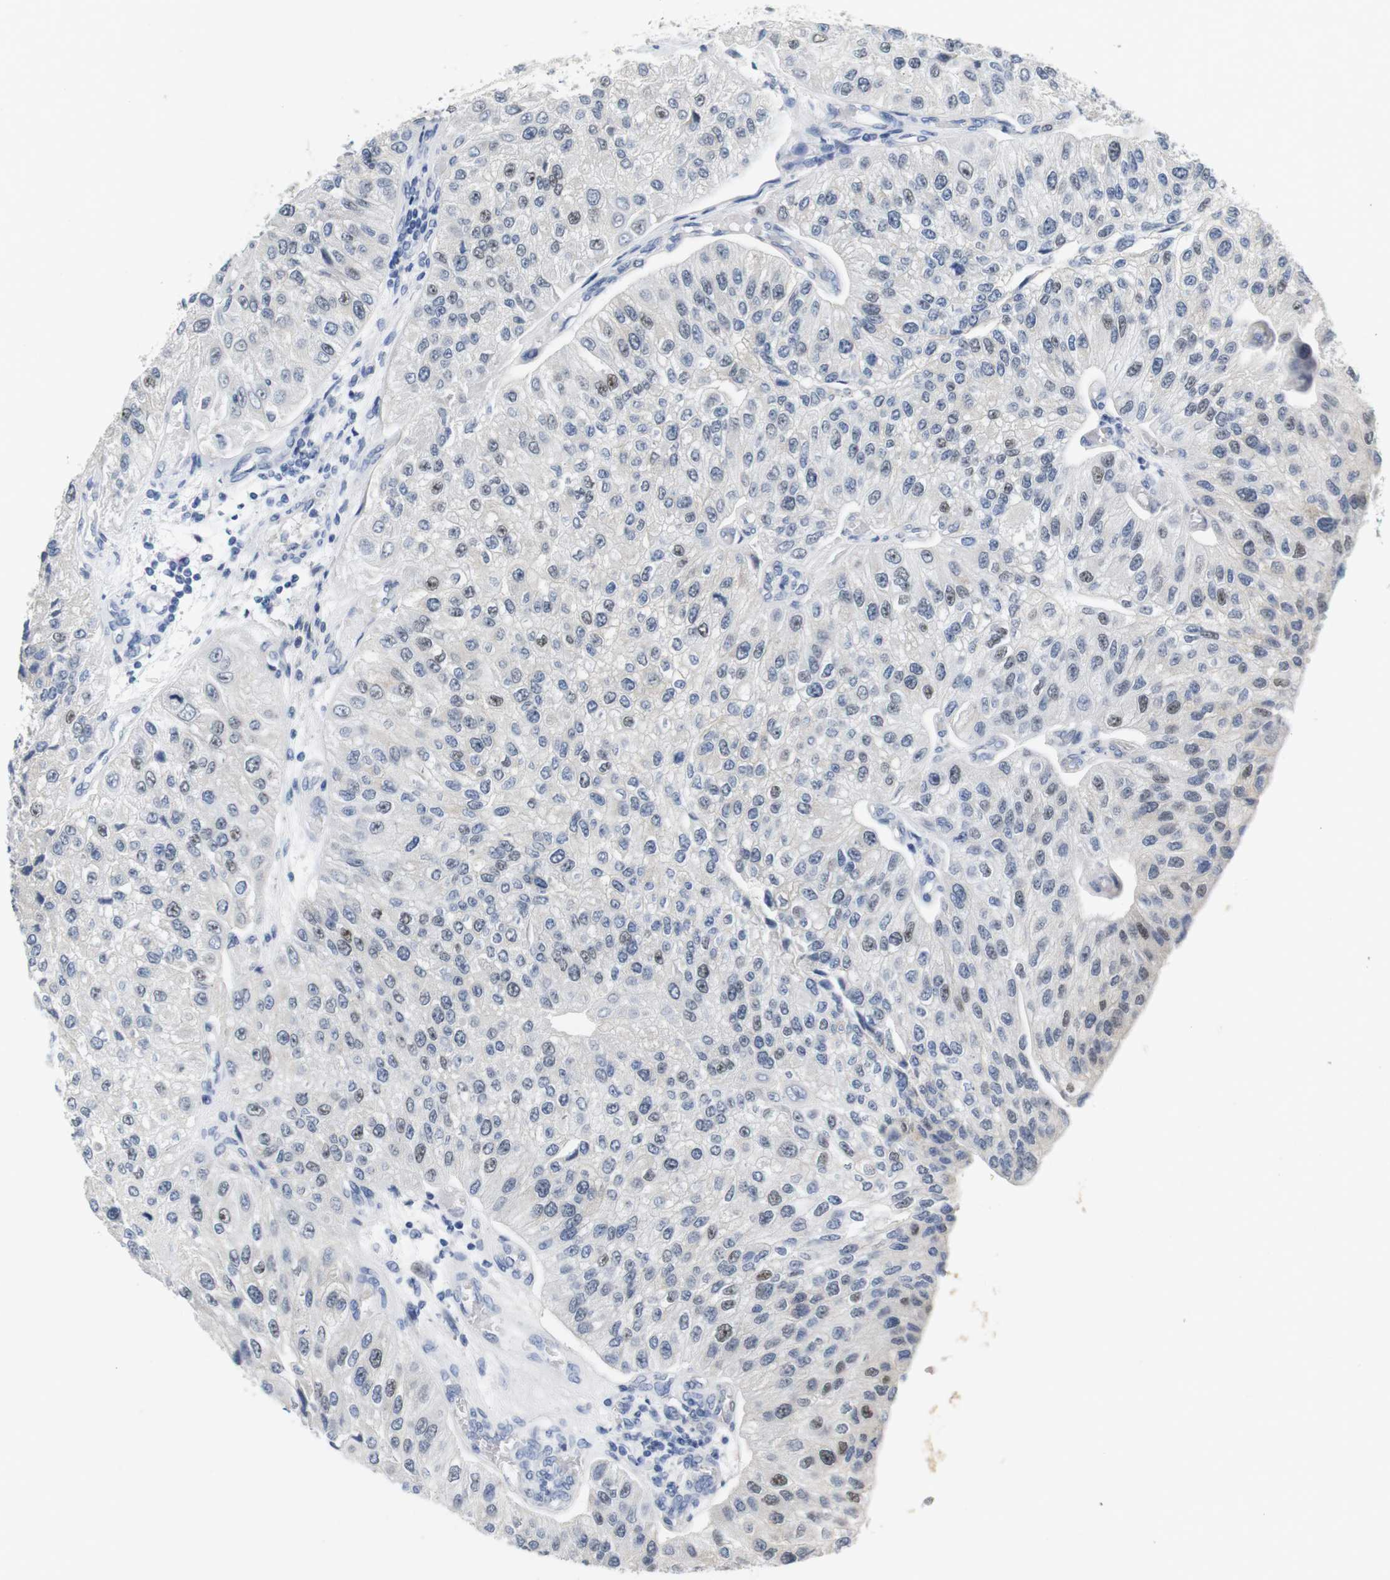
{"staining": {"intensity": "moderate", "quantity": "<25%", "location": "nuclear"}, "tissue": "urothelial cancer", "cell_type": "Tumor cells", "image_type": "cancer", "snomed": [{"axis": "morphology", "description": "Urothelial carcinoma, High grade"}, {"axis": "topography", "description": "Kidney"}, {"axis": "topography", "description": "Urinary bladder"}], "caption": "This image displays IHC staining of human urothelial carcinoma (high-grade), with low moderate nuclear expression in about <25% of tumor cells.", "gene": "CDK2", "patient": {"sex": "male", "age": 77}}